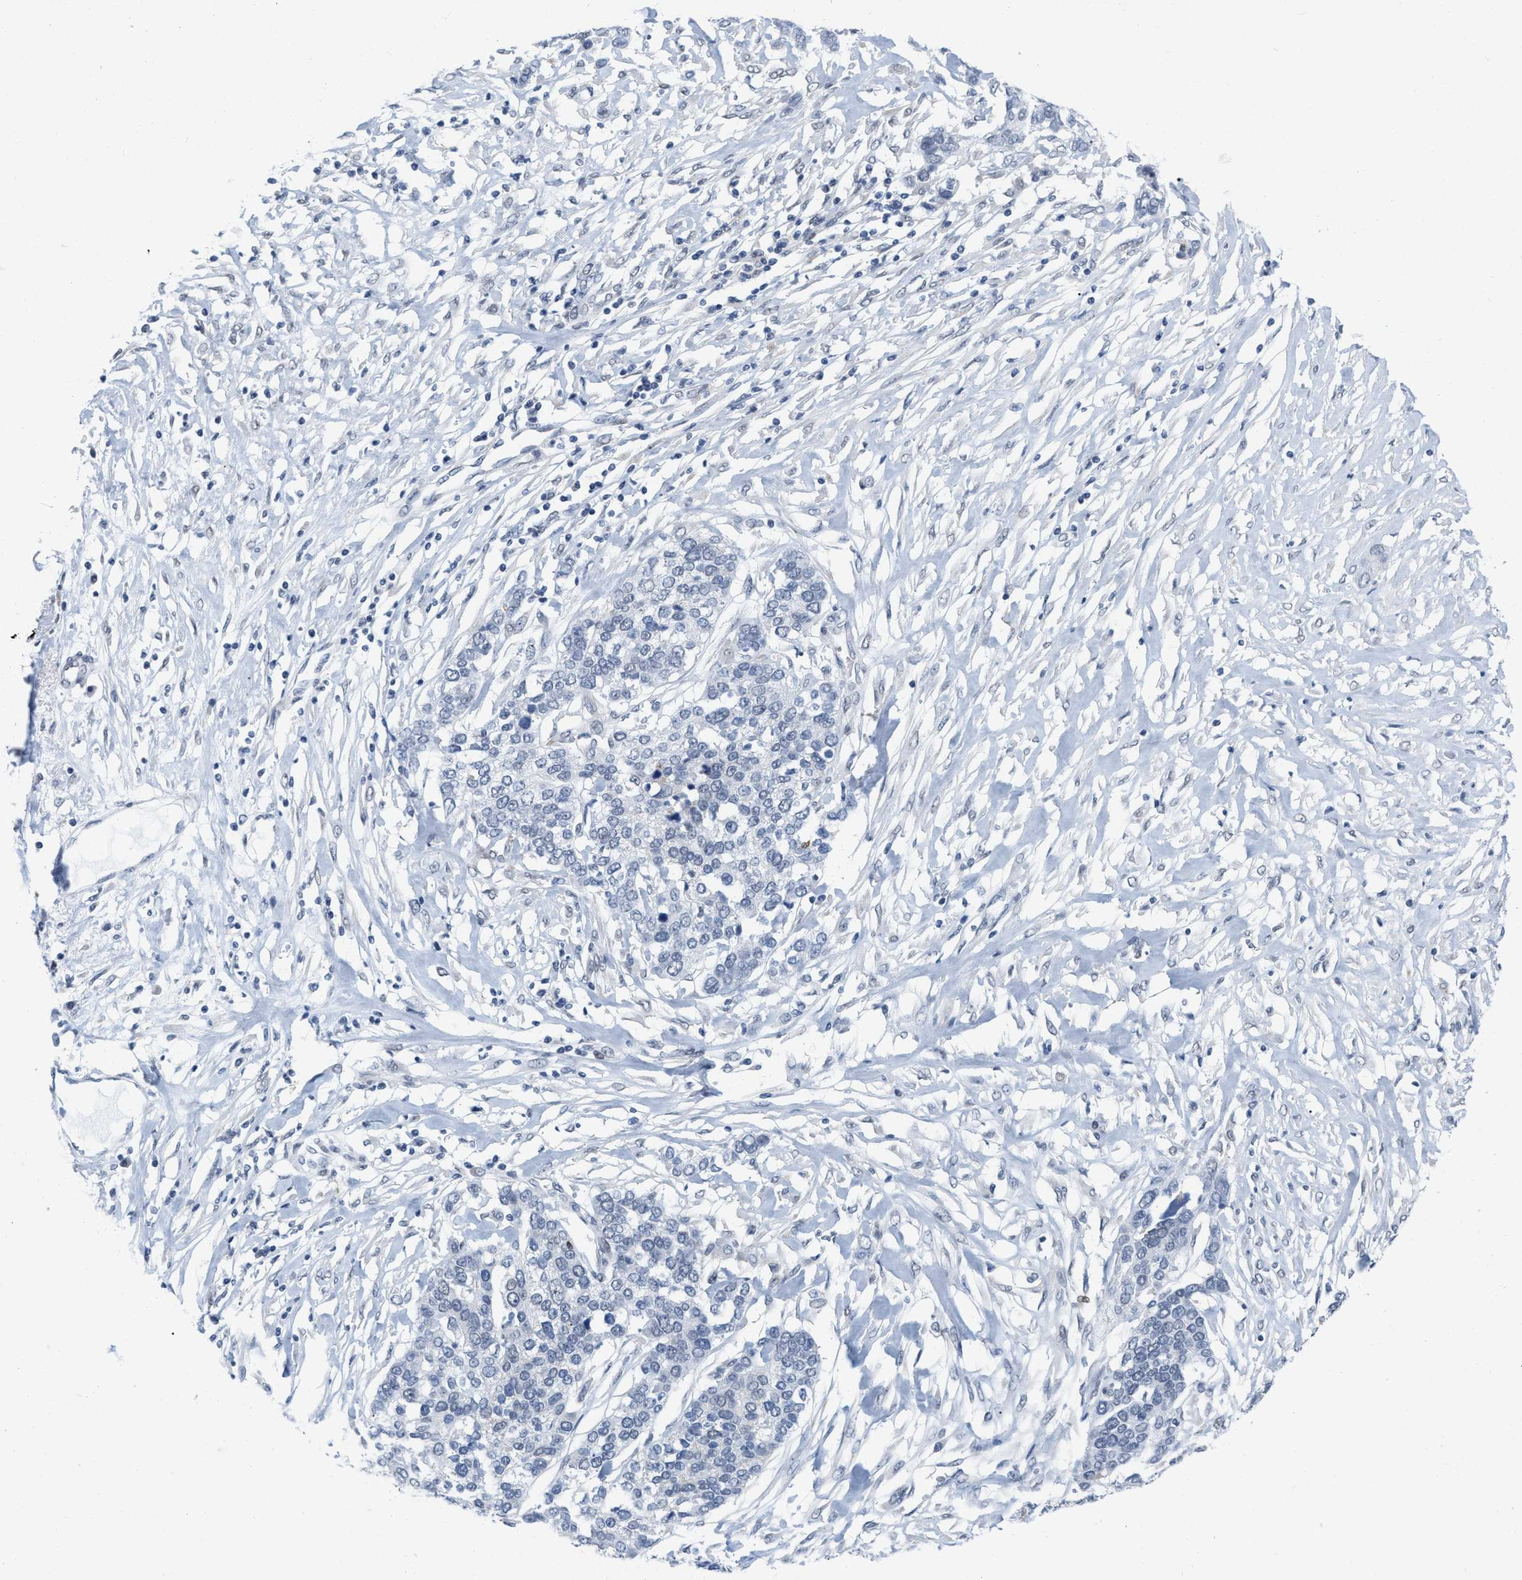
{"staining": {"intensity": "negative", "quantity": "none", "location": "none"}, "tissue": "ovarian cancer", "cell_type": "Tumor cells", "image_type": "cancer", "snomed": [{"axis": "morphology", "description": "Cystadenocarcinoma, serous, NOS"}, {"axis": "topography", "description": "Ovary"}], "caption": "Tumor cells are negative for brown protein staining in ovarian cancer.", "gene": "XIRP1", "patient": {"sex": "female", "age": 44}}